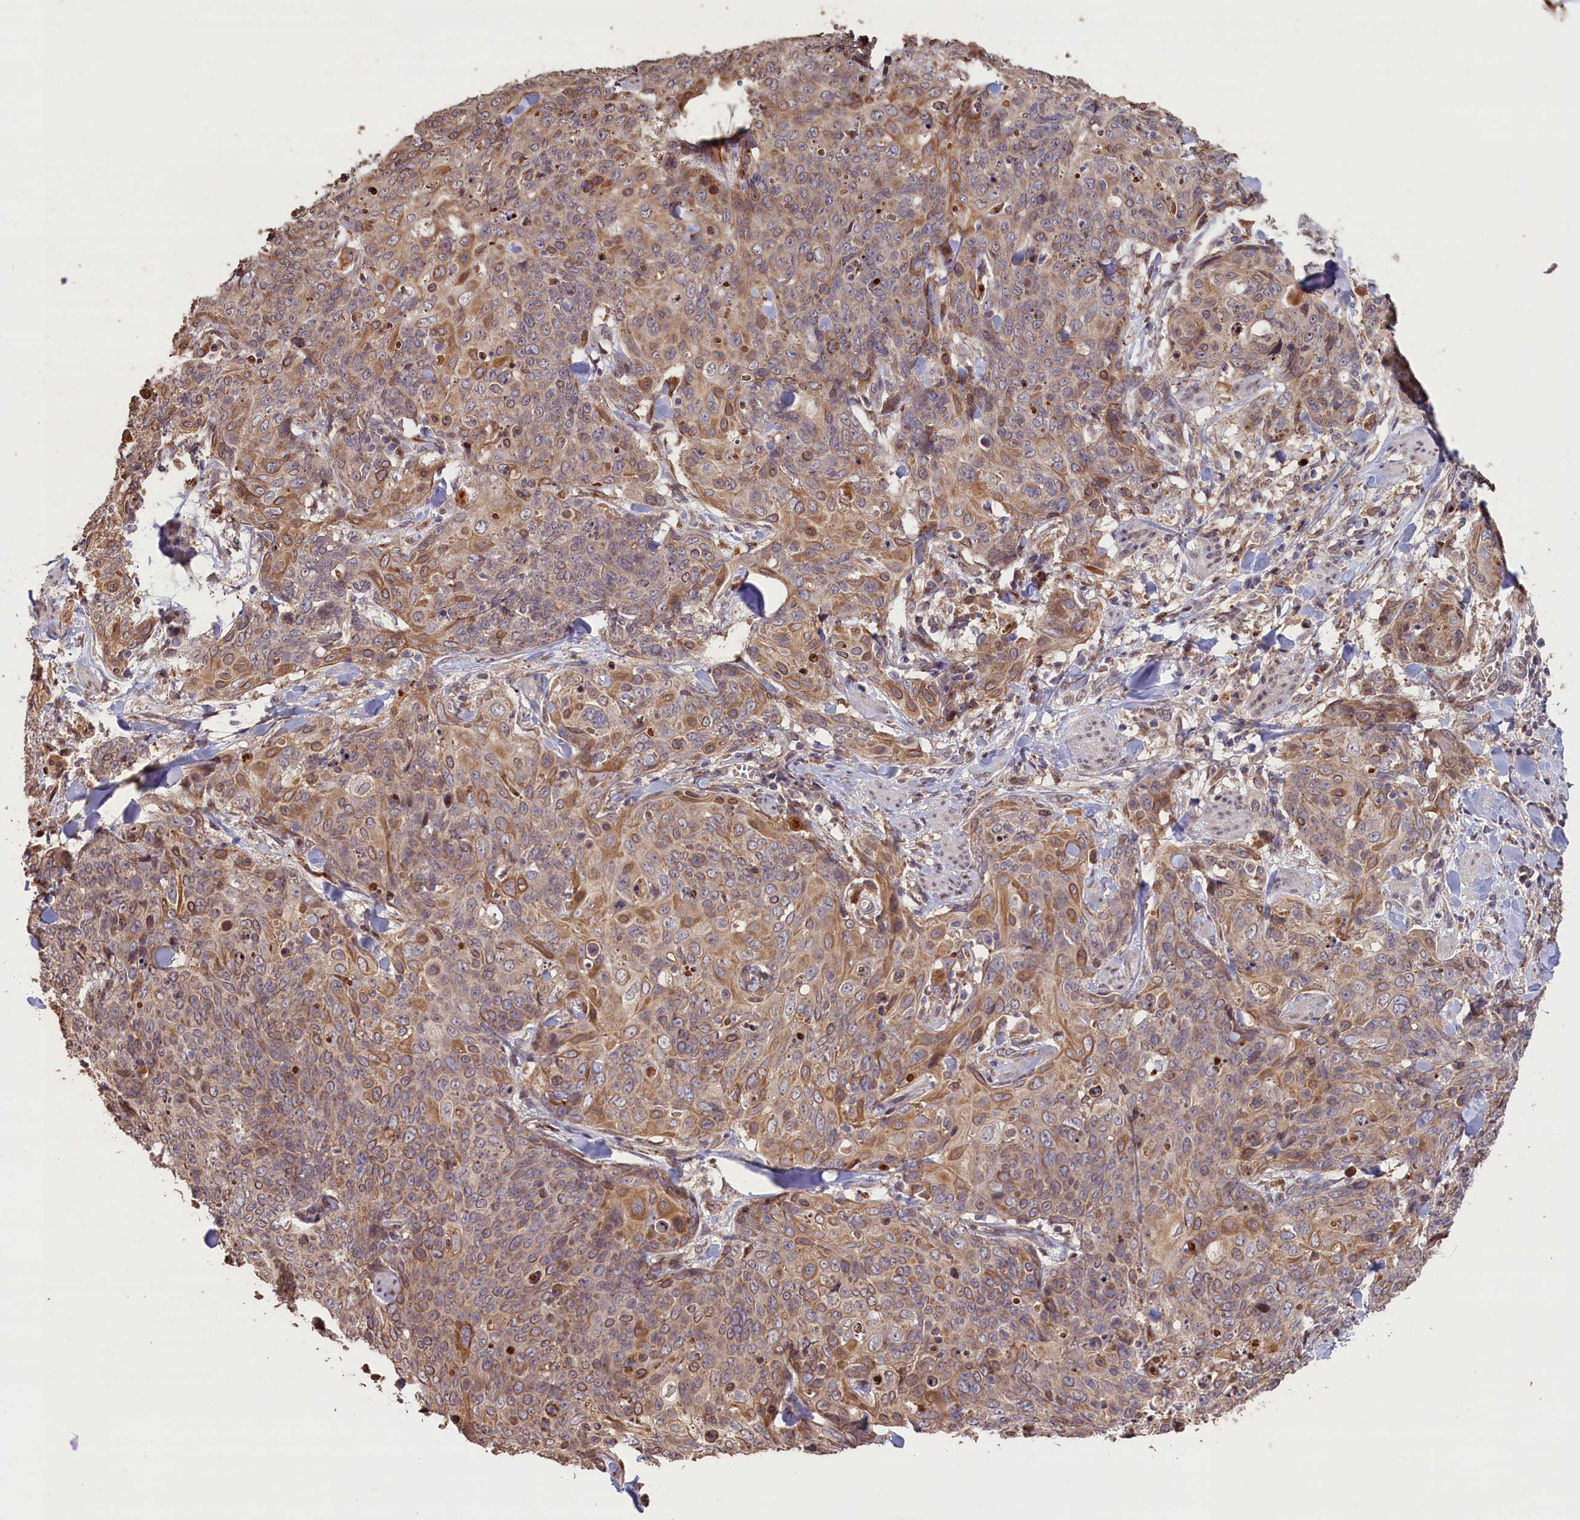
{"staining": {"intensity": "moderate", "quantity": "25%-75%", "location": "cytoplasmic/membranous"}, "tissue": "skin cancer", "cell_type": "Tumor cells", "image_type": "cancer", "snomed": [{"axis": "morphology", "description": "Squamous cell carcinoma, NOS"}, {"axis": "topography", "description": "Skin"}, {"axis": "topography", "description": "Vulva"}], "caption": "Immunohistochemical staining of skin cancer (squamous cell carcinoma) demonstrates medium levels of moderate cytoplasmic/membranous positivity in approximately 25%-75% of tumor cells.", "gene": "SLC38A7", "patient": {"sex": "female", "age": 85}}